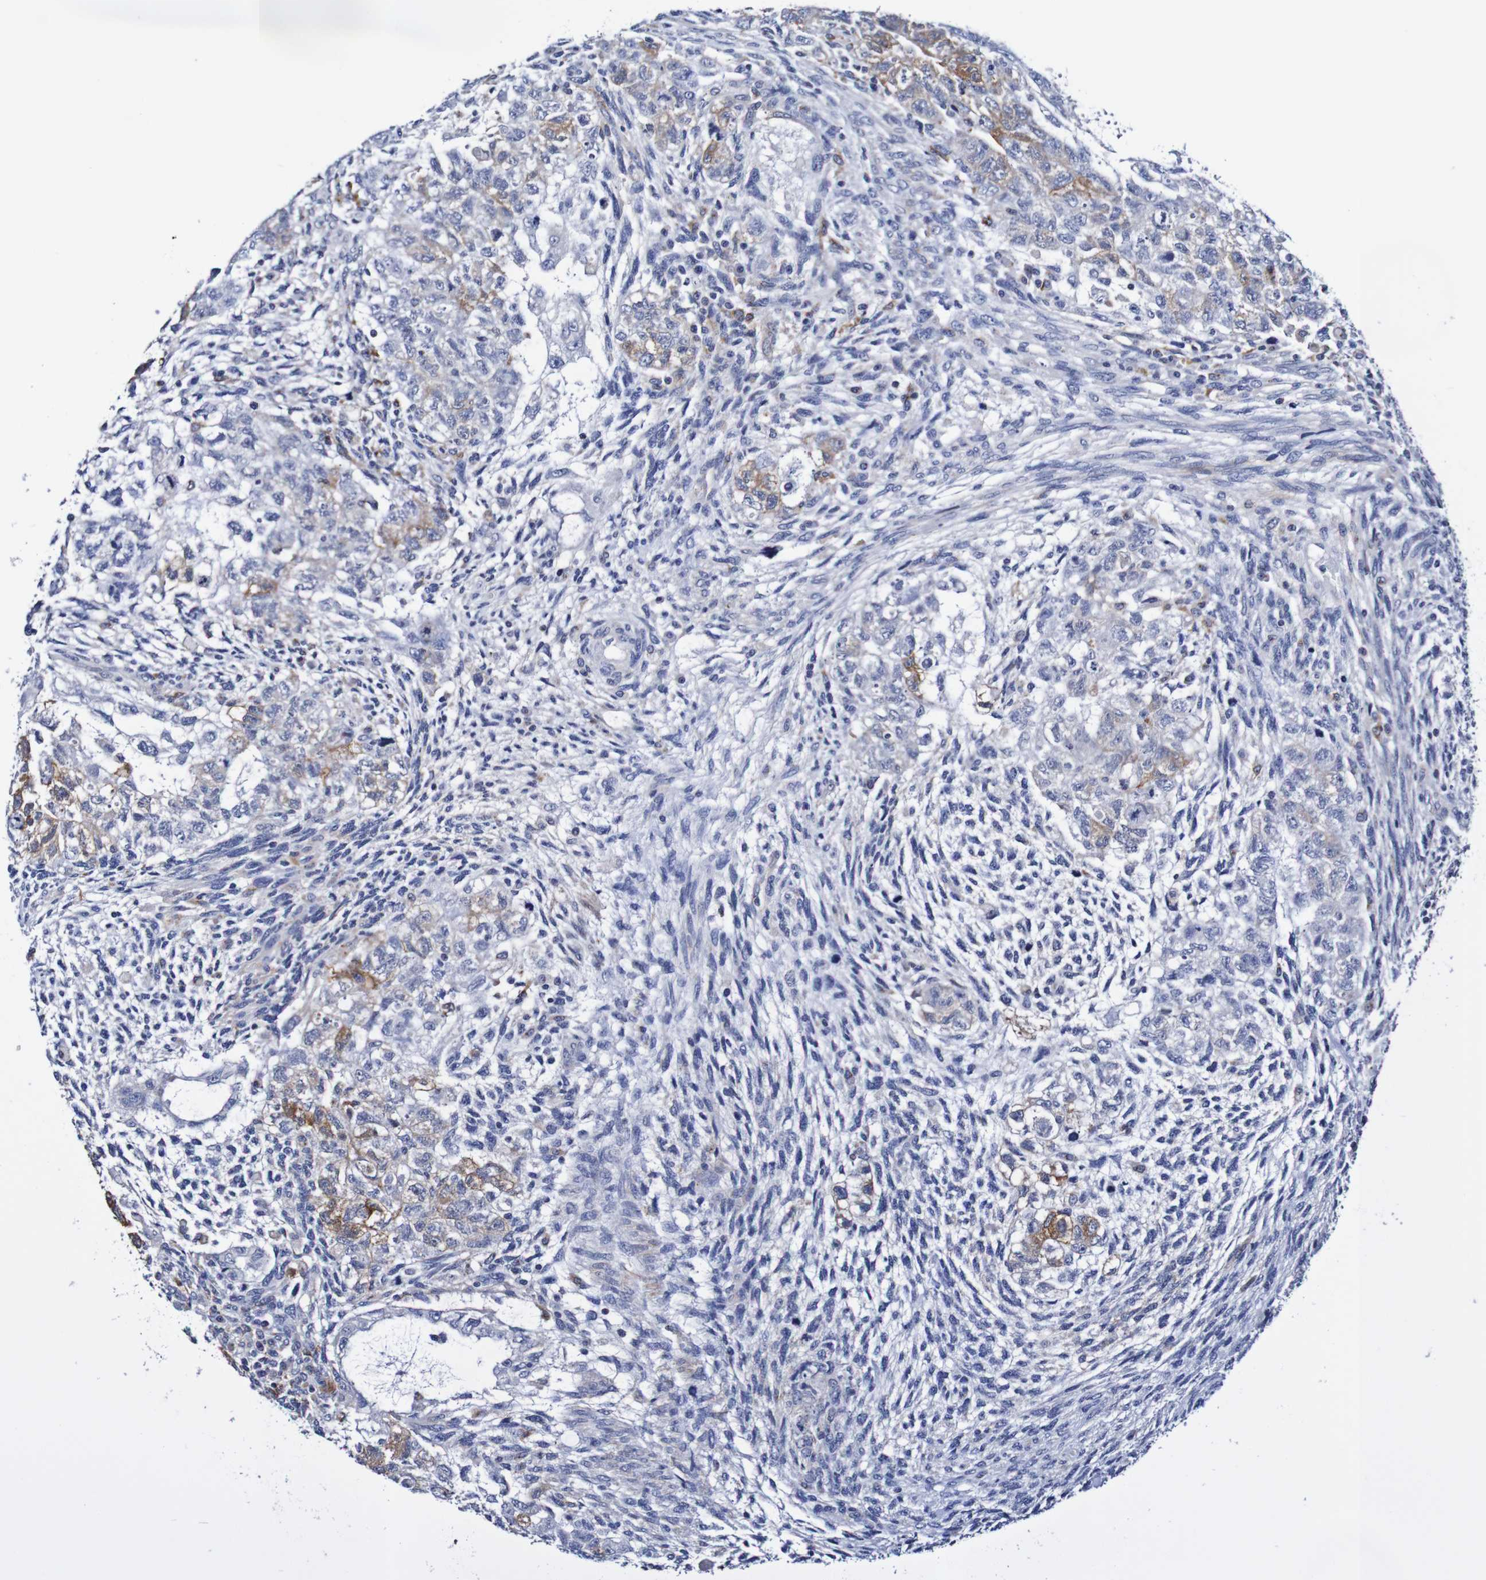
{"staining": {"intensity": "moderate", "quantity": "<25%", "location": "cytoplasmic/membranous"}, "tissue": "testis cancer", "cell_type": "Tumor cells", "image_type": "cancer", "snomed": [{"axis": "morphology", "description": "Normal tissue, NOS"}, {"axis": "morphology", "description": "Carcinoma, Embryonal, NOS"}, {"axis": "topography", "description": "Testis"}], "caption": "Testis embryonal carcinoma stained with a brown dye reveals moderate cytoplasmic/membranous positive staining in approximately <25% of tumor cells.", "gene": "SEZ6", "patient": {"sex": "male", "age": 36}}